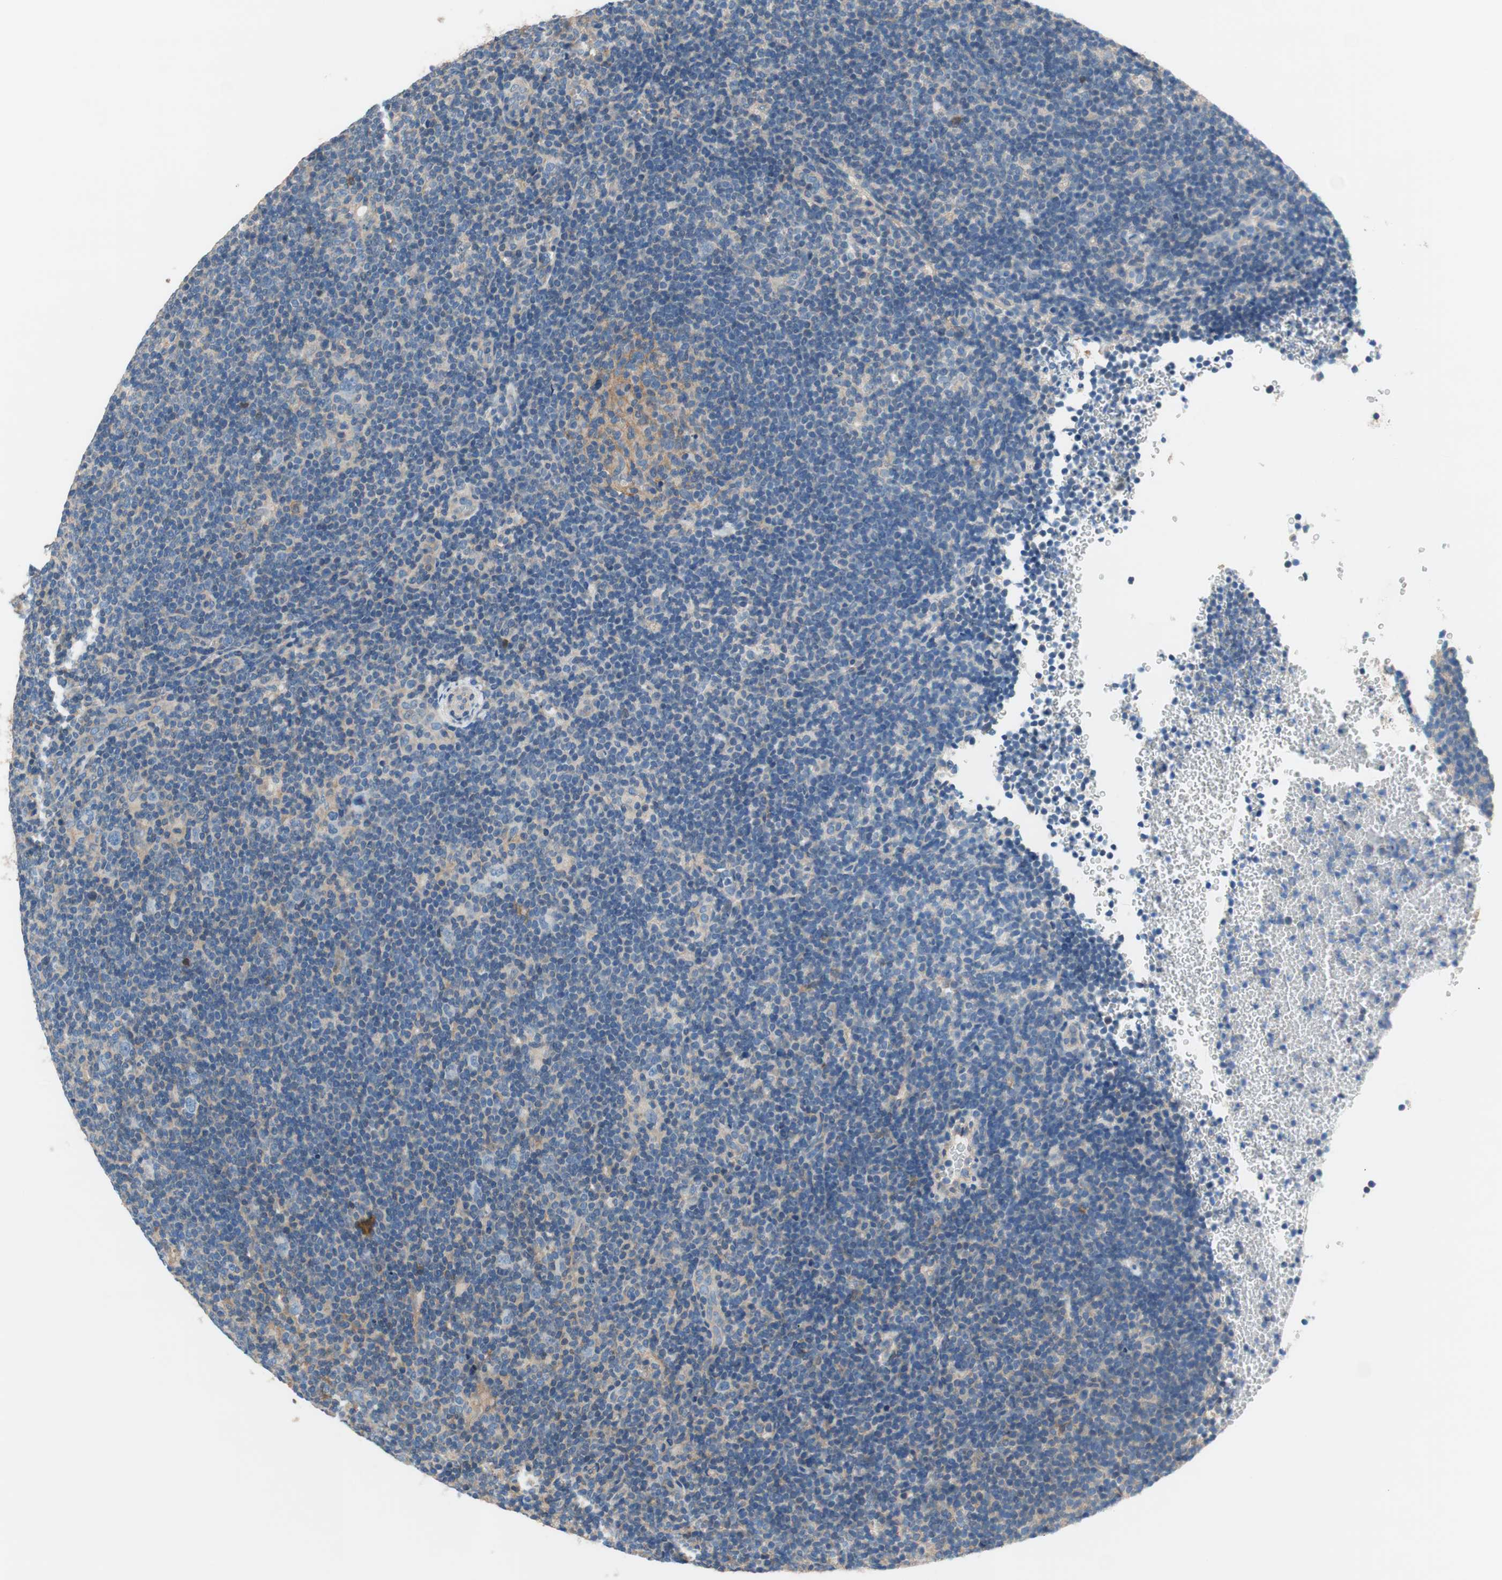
{"staining": {"intensity": "negative", "quantity": "none", "location": "none"}, "tissue": "lymphoma", "cell_type": "Tumor cells", "image_type": "cancer", "snomed": [{"axis": "morphology", "description": "Hodgkin's disease, NOS"}, {"axis": "topography", "description": "Lymph node"}], "caption": "Immunohistochemistry photomicrograph of Hodgkin's disease stained for a protein (brown), which exhibits no positivity in tumor cells.", "gene": "CALML3", "patient": {"sex": "female", "age": 57}}